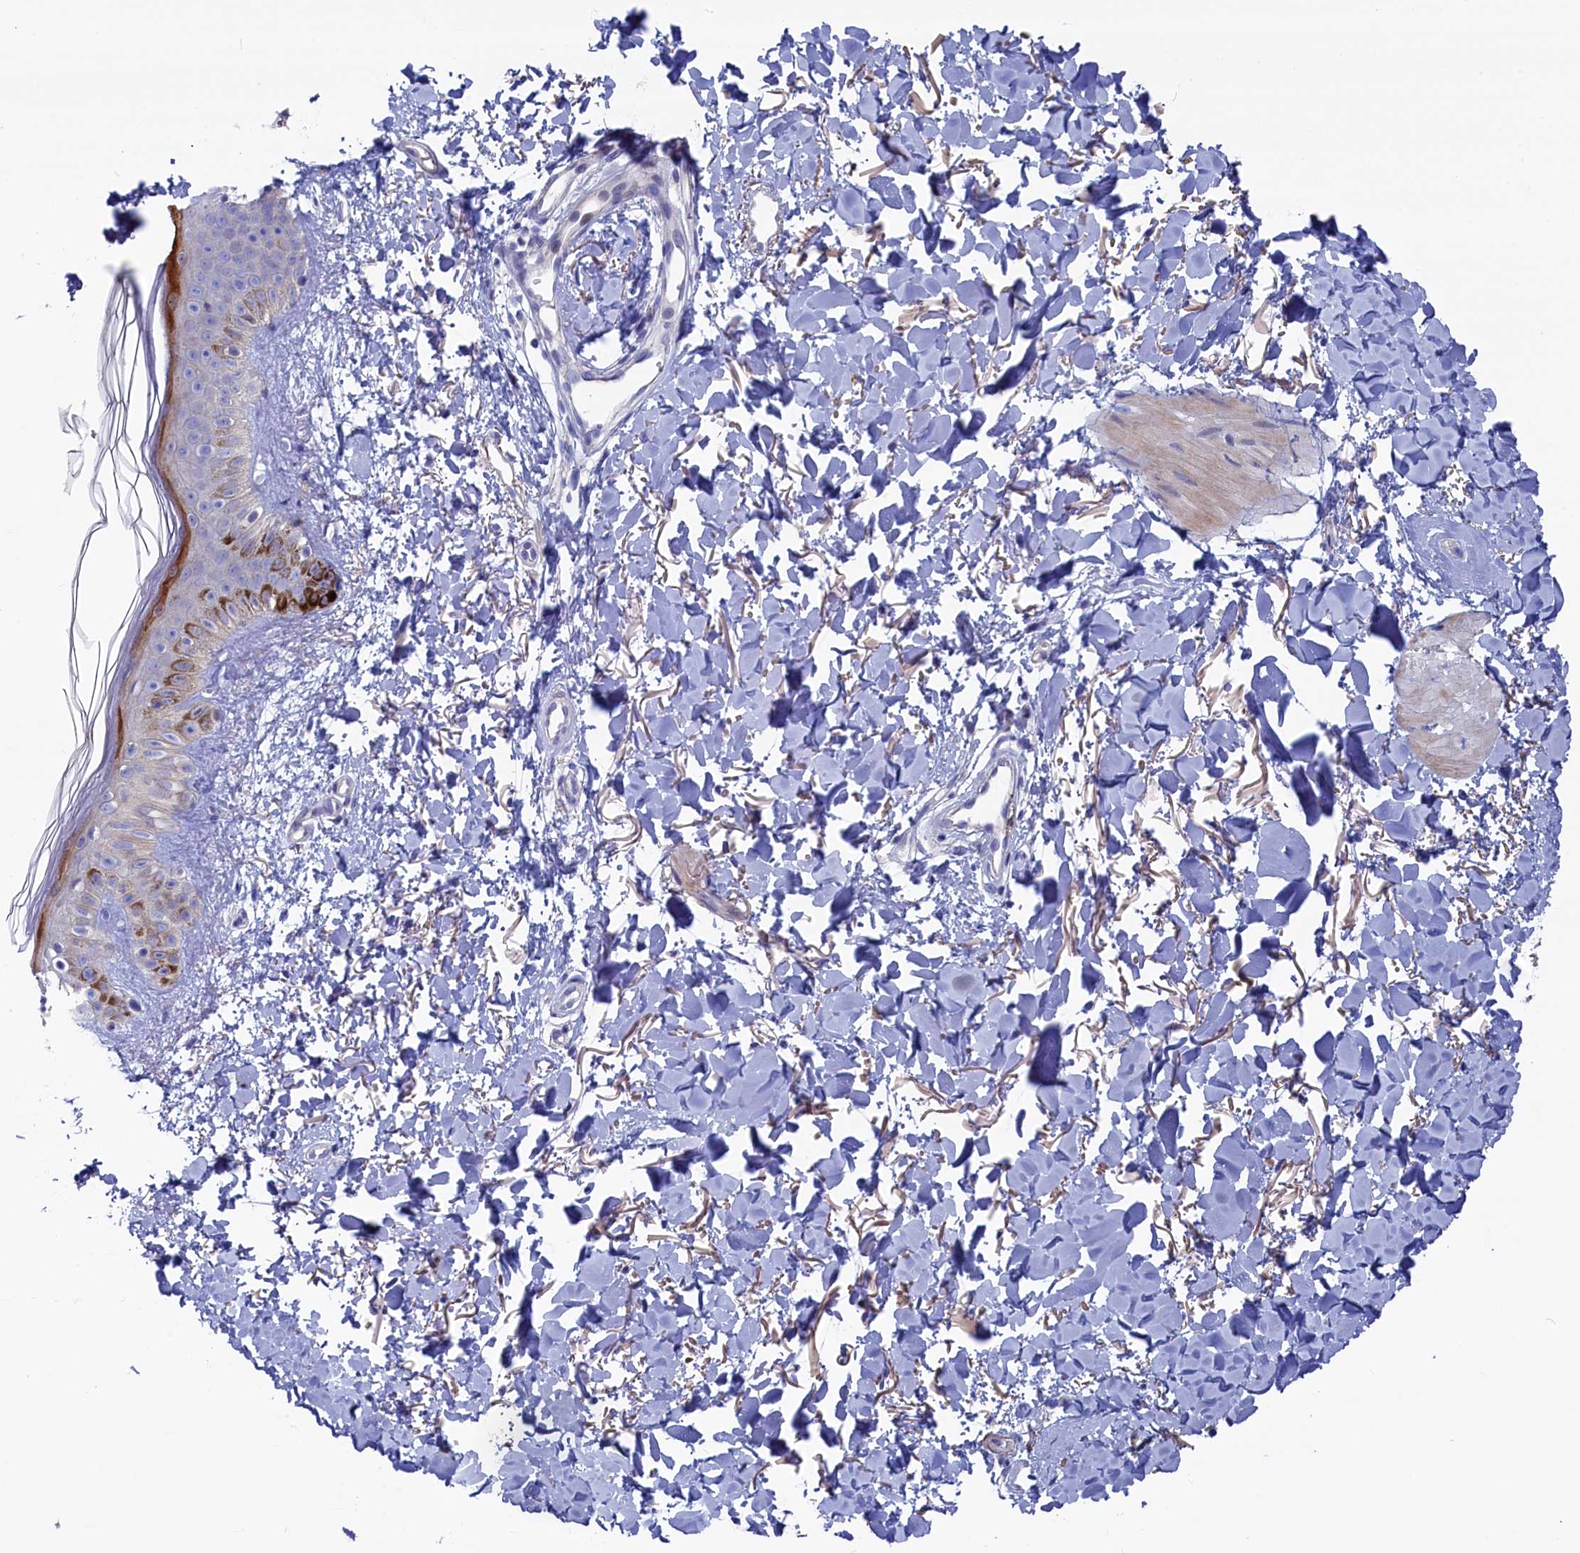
{"staining": {"intensity": "weak", "quantity": ">75%", "location": "cytoplasmic/membranous"}, "tissue": "skin", "cell_type": "Fibroblasts", "image_type": "normal", "snomed": [{"axis": "morphology", "description": "Normal tissue, NOS"}, {"axis": "topography", "description": "Skin"}], "caption": "Skin stained for a protein demonstrates weak cytoplasmic/membranous positivity in fibroblasts. Immunohistochemistry (ihc) stains the protein of interest in brown and the nuclei are stained blue.", "gene": "NUDT7", "patient": {"sex": "female", "age": 58}}